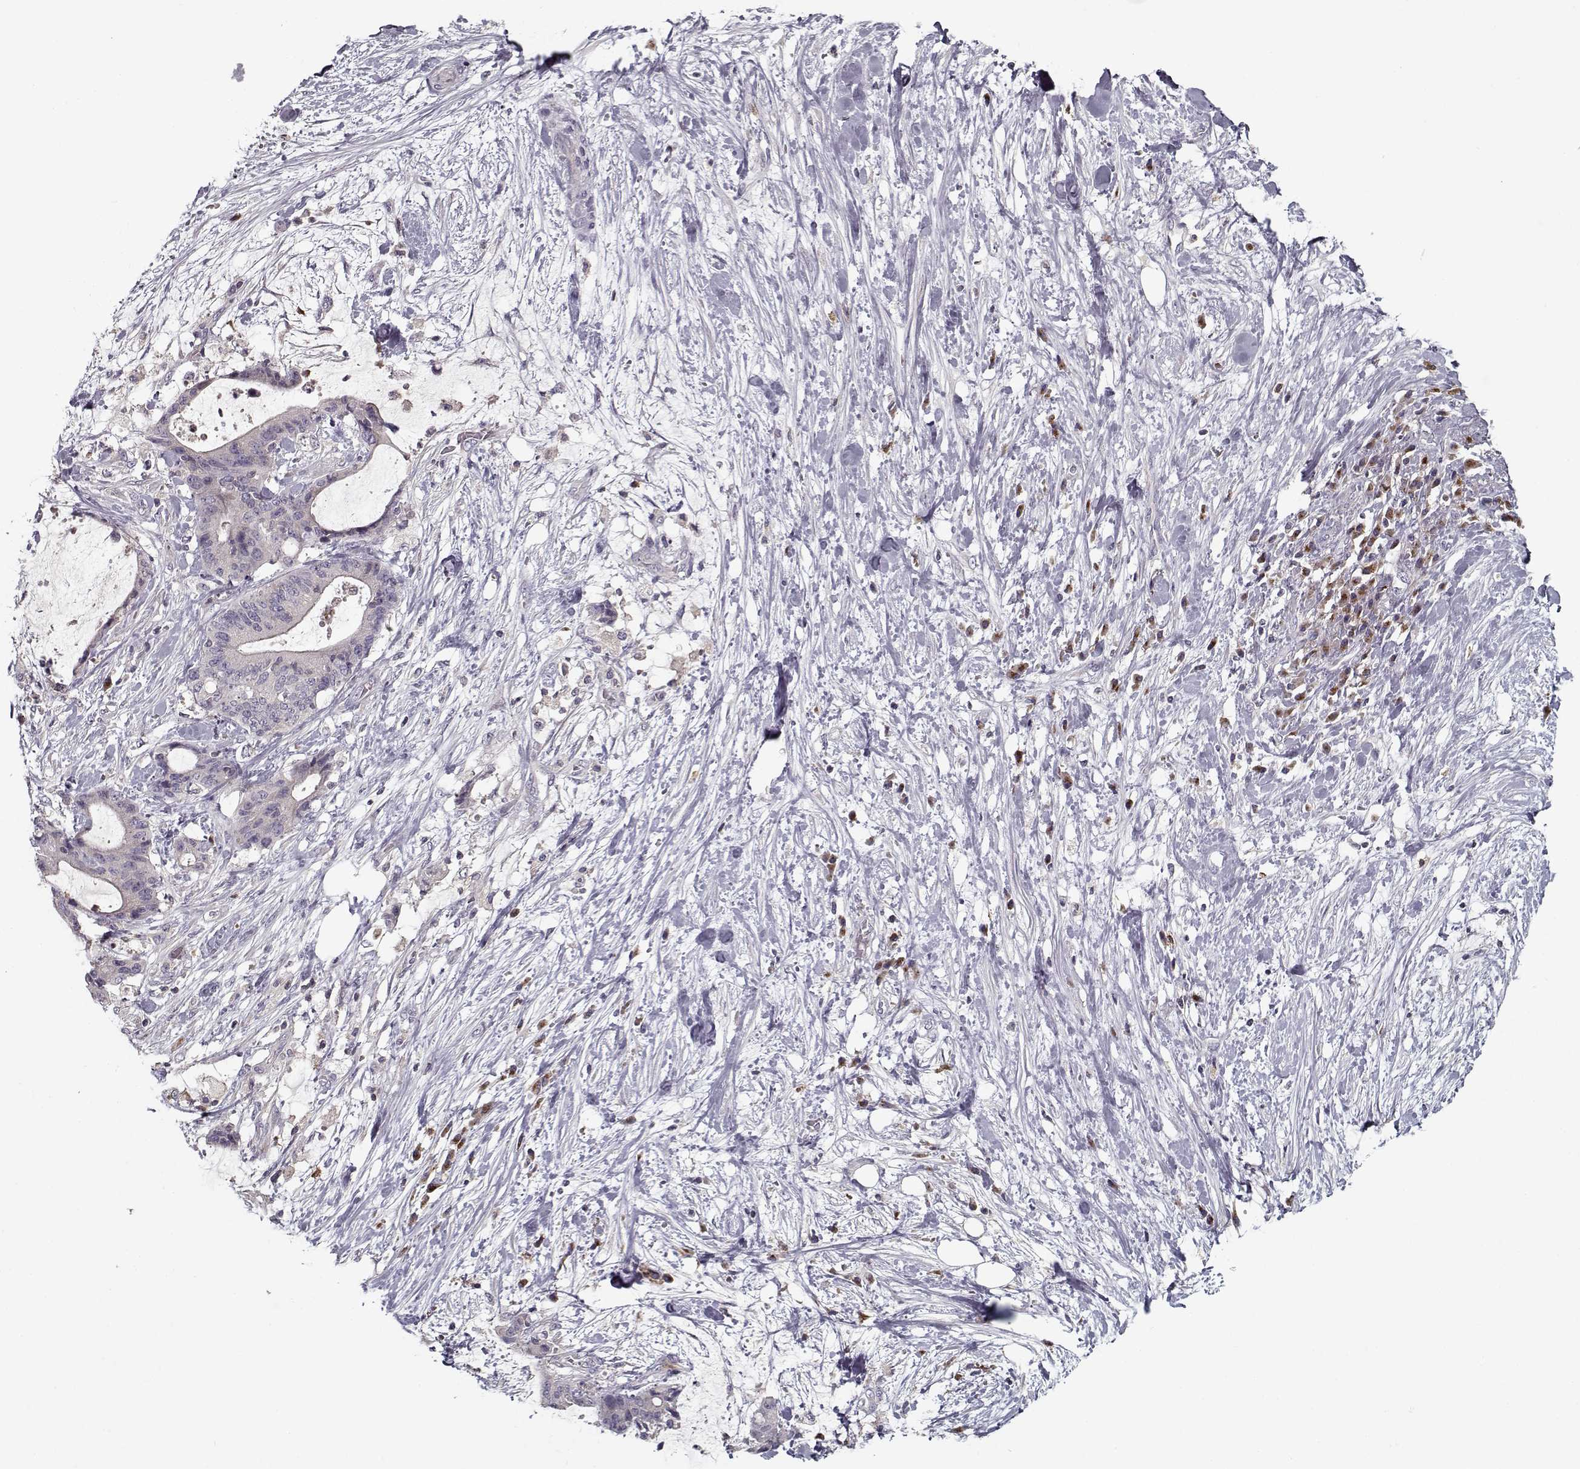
{"staining": {"intensity": "negative", "quantity": "none", "location": "none"}, "tissue": "liver cancer", "cell_type": "Tumor cells", "image_type": "cancer", "snomed": [{"axis": "morphology", "description": "Cholangiocarcinoma"}, {"axis": "topography", "description": "Liver"}], "caption": "The immunohistochemistry (IHC) histopathology image has no significant positivity in tumor cells of cholangiocarcinoma (liver) tissue.", "gene": "UNC13D", "patient": {"sex": "female", "age": 73}}